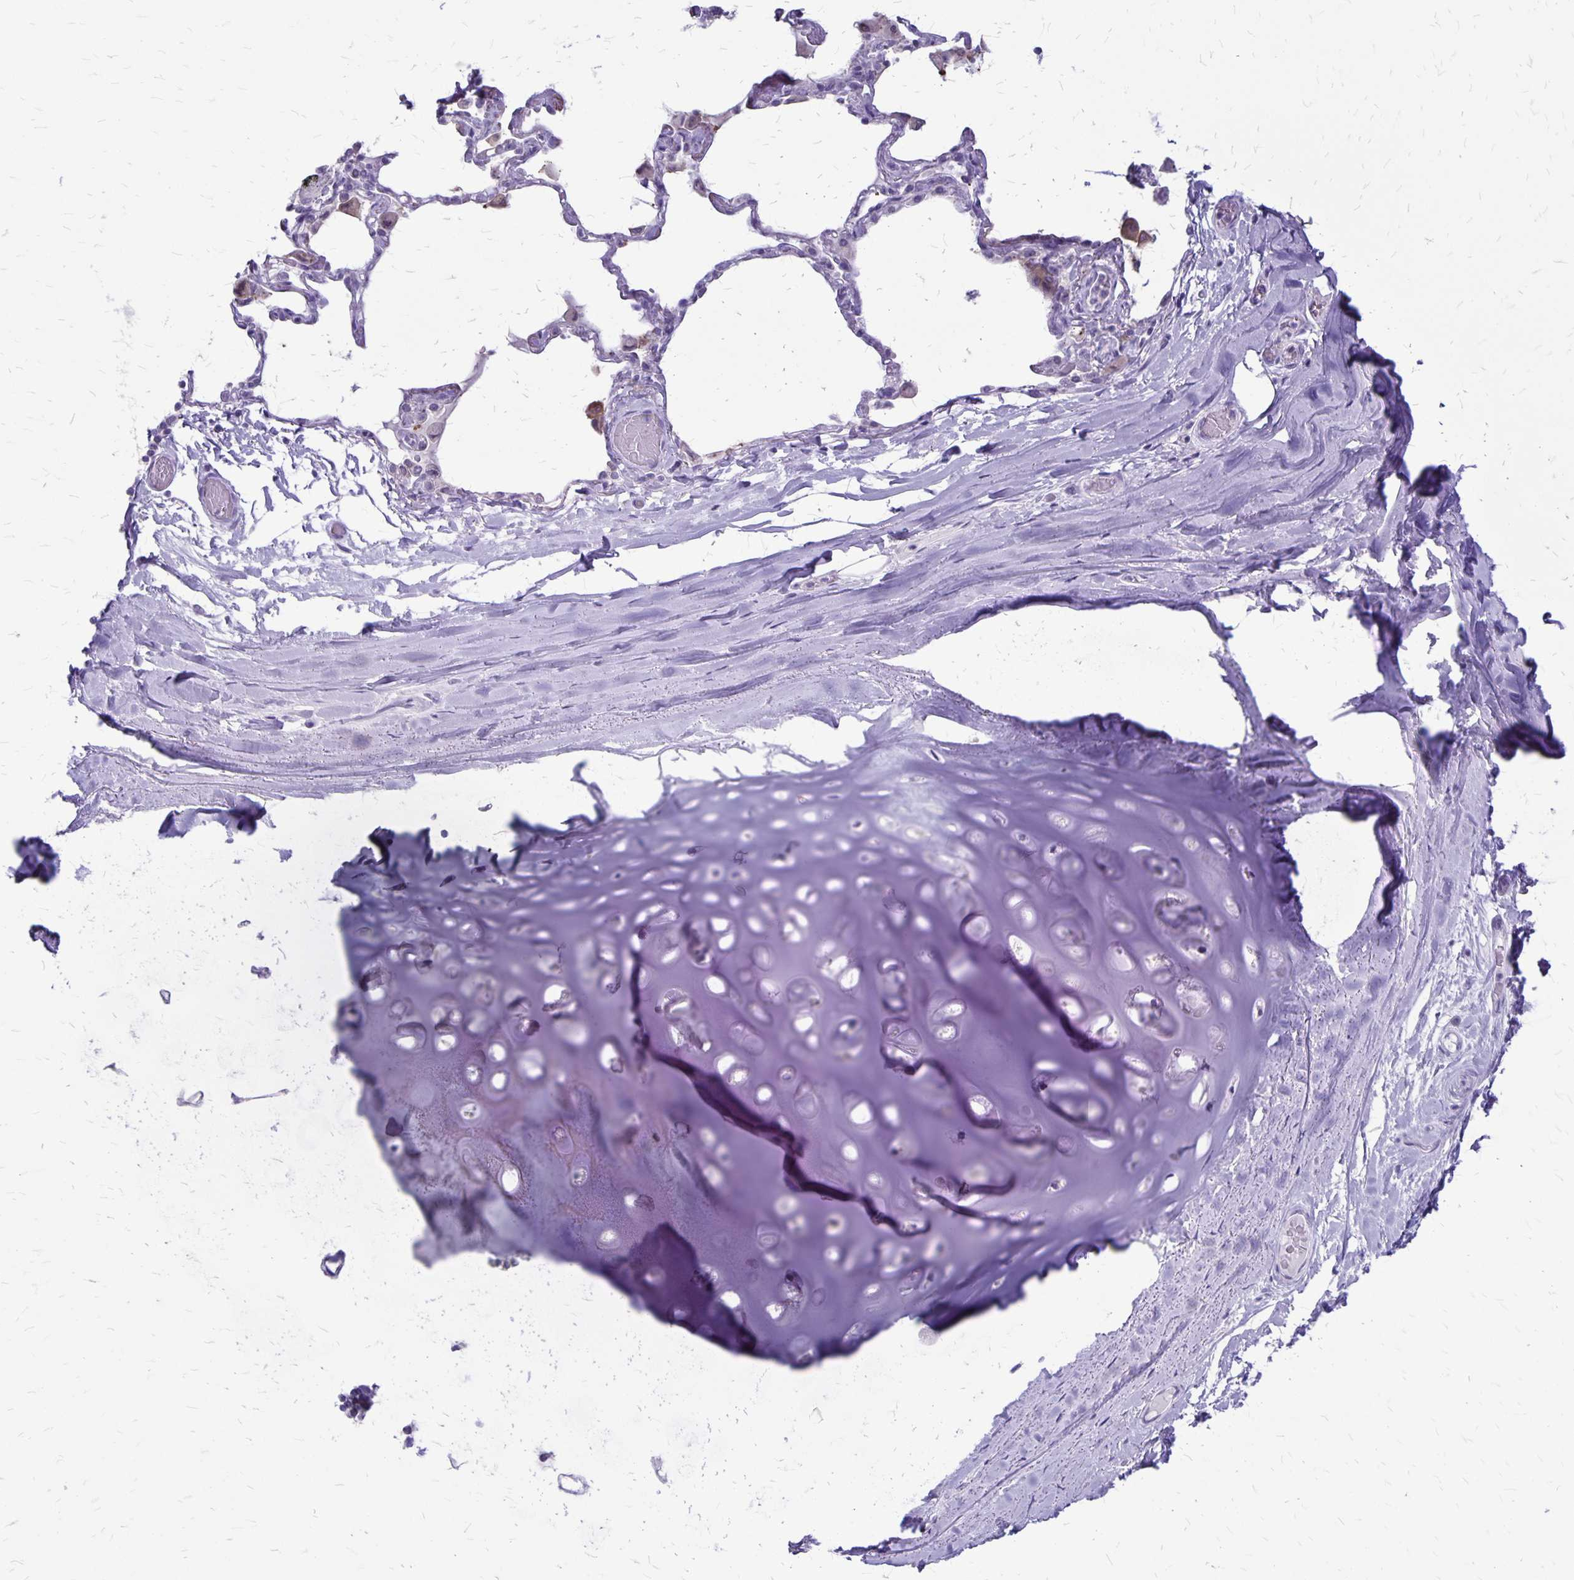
{"staining": {"intensity": "negative", "quantity": "none", "location": "none"}, "tissue": "soft tissue", "cell_type": "Chondrocytes", "image_type": "normal", "snomed": [{"axis": "morphology", "description": "Normal tissue, NOS"}, {"axis": "topography", "description": "Cartilage tissue"}, {"axis": "topography", "description": "Bronchus"}], "caption": "This is an immunohistochemistry micrograph of normal human soft tissue. There is no positivity in chondrocytes.", "gene": "PLXNB3", "patient": {"sex": "male", "age": 64}}